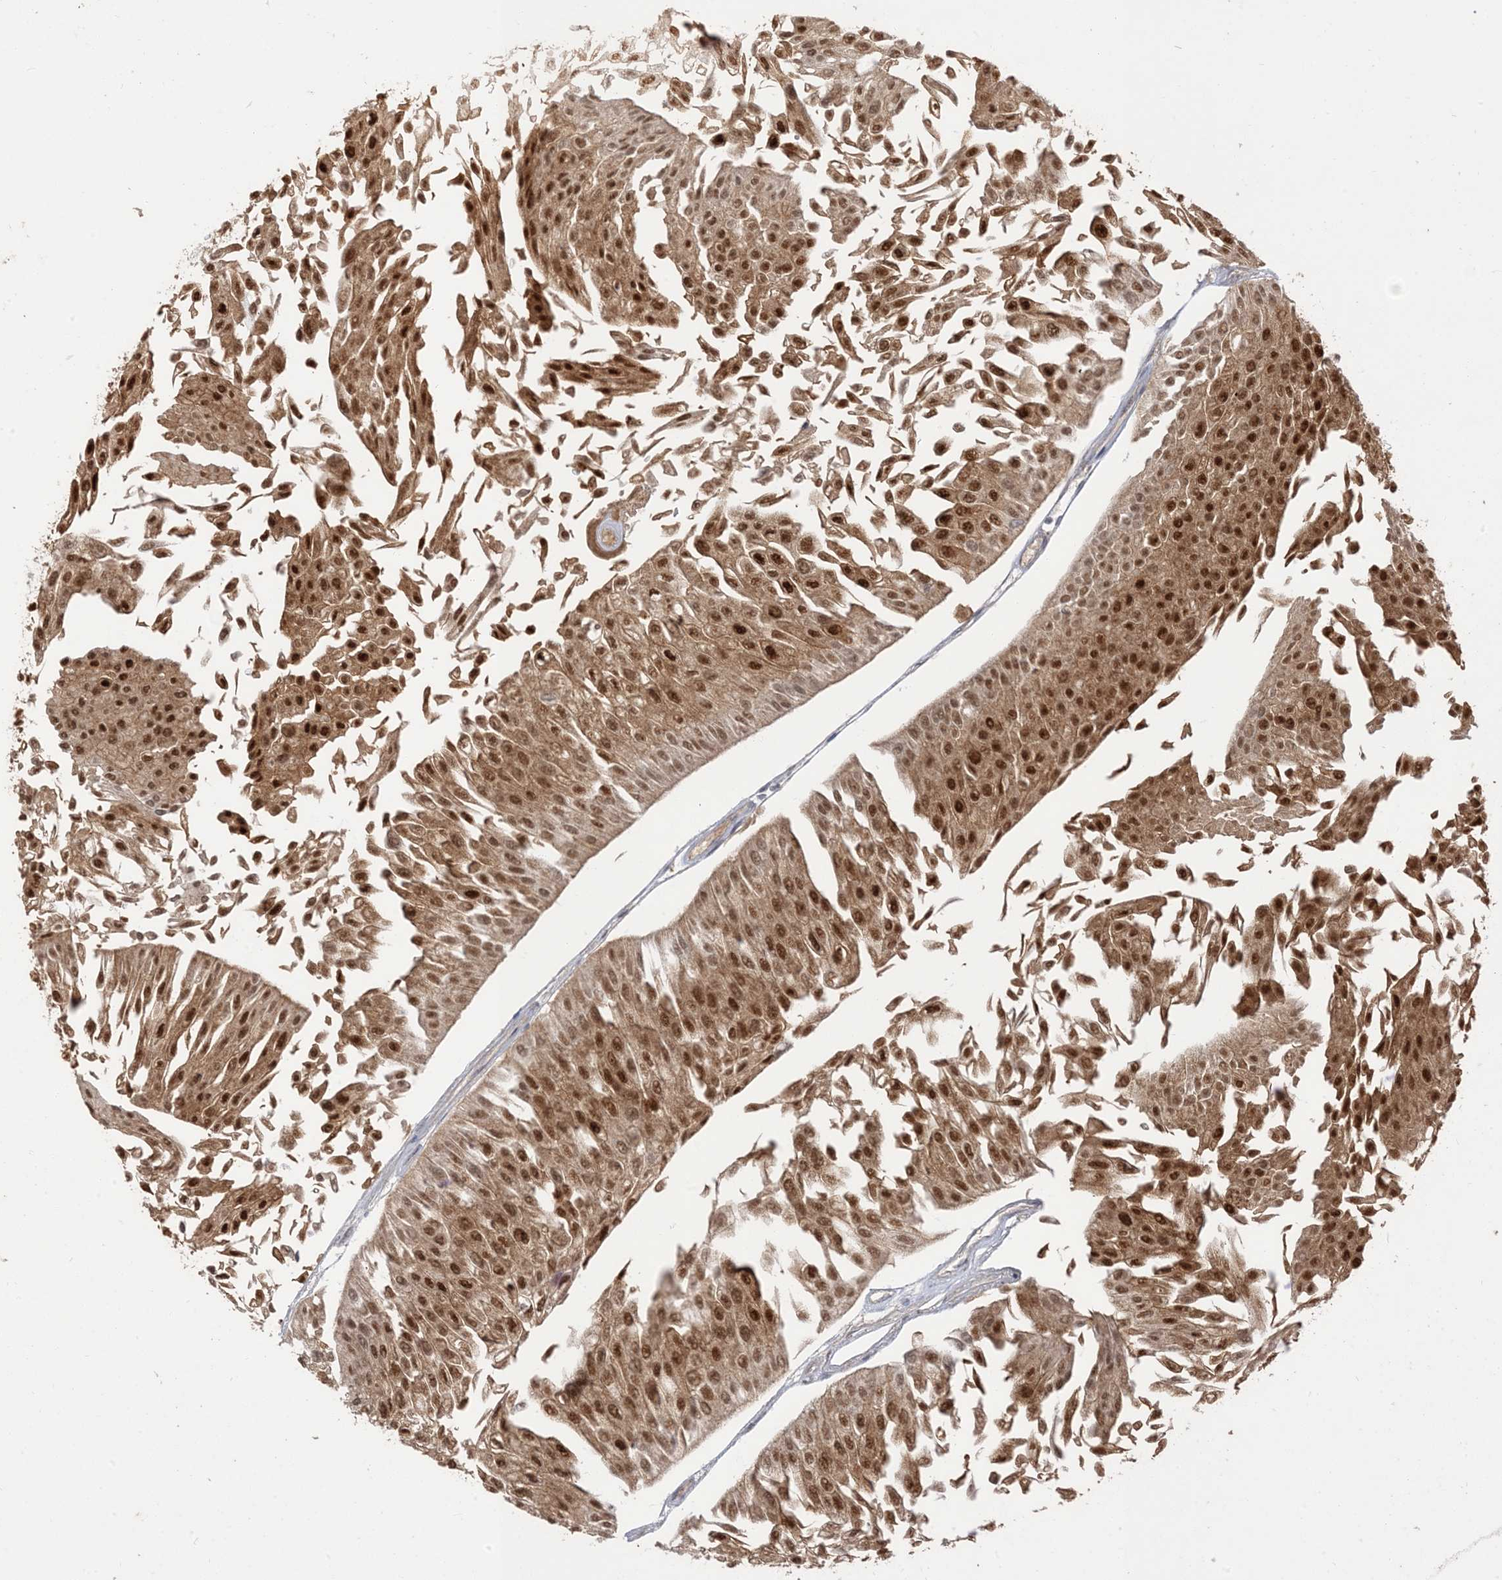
{"staining": {"intensity": "strong", "quantity": ">75%", "location": "cytoplasmic/membranous,nuclear"}, "tissue": "urothelial cancer", "cell_type": "Tumor cells", "image_type": "cancer", "snomed": [{"axis": "morphology", "description": "Urothelial carcinoma, Low grade"}, {"axis": "topography", "description": "Urinary bladder"}], "caption": "High-magnification brightfield microscopy of urothelial carcinoma (low-grade) stained with DAB (brown) and counterstained with hematoxylin (blue). tumor cells exhibit strong cytoplasmic/membranous and nuclear positivity is present in about>75% of cells.", "gene": "NAGK", "patient": {"sex": "male", "age": 67}}